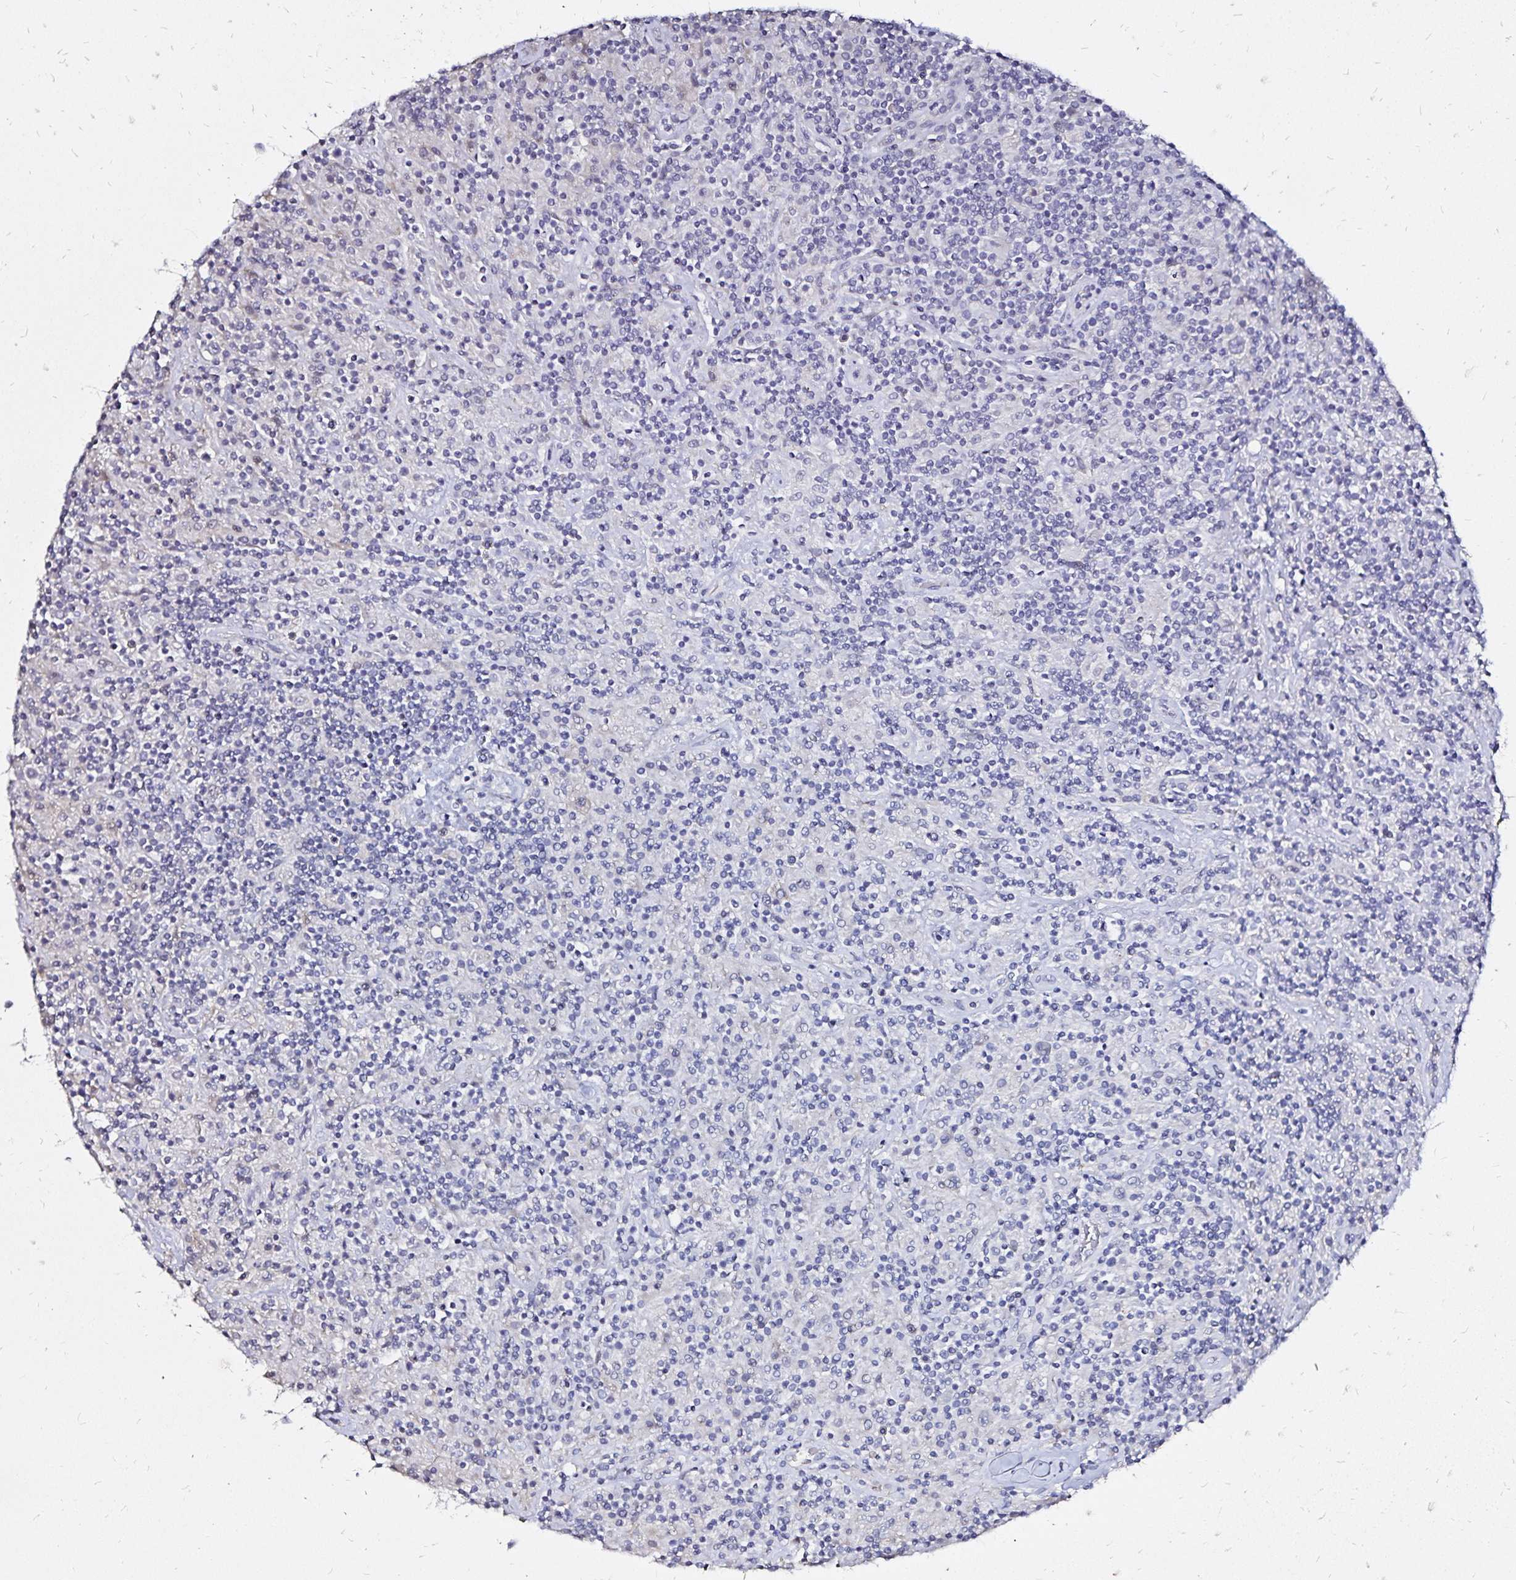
{"staining": {"intensity": "negative", "quantity": "none", "location": "none"}, "tissue": "lymphoma", "cell_type": "Tumor cells", "image_type": "cancer", "snomed": [{"axis": "morphology", "description": "Hodgkin's disease, NOS"}, {"axis": "topography", "description": "Lymph node"}], "caption": "A high-resolution image shows immunohistochemistry (IHC) staining of Hodgkin's disease, which reveals no significant staining in tumor cells. (DAB (3,3'-diaminobenzidine) immunohistochemistry (IHC), high magnification).", "gene": "SLC5A1", "patient": {"sex": "male", "age": 70}}